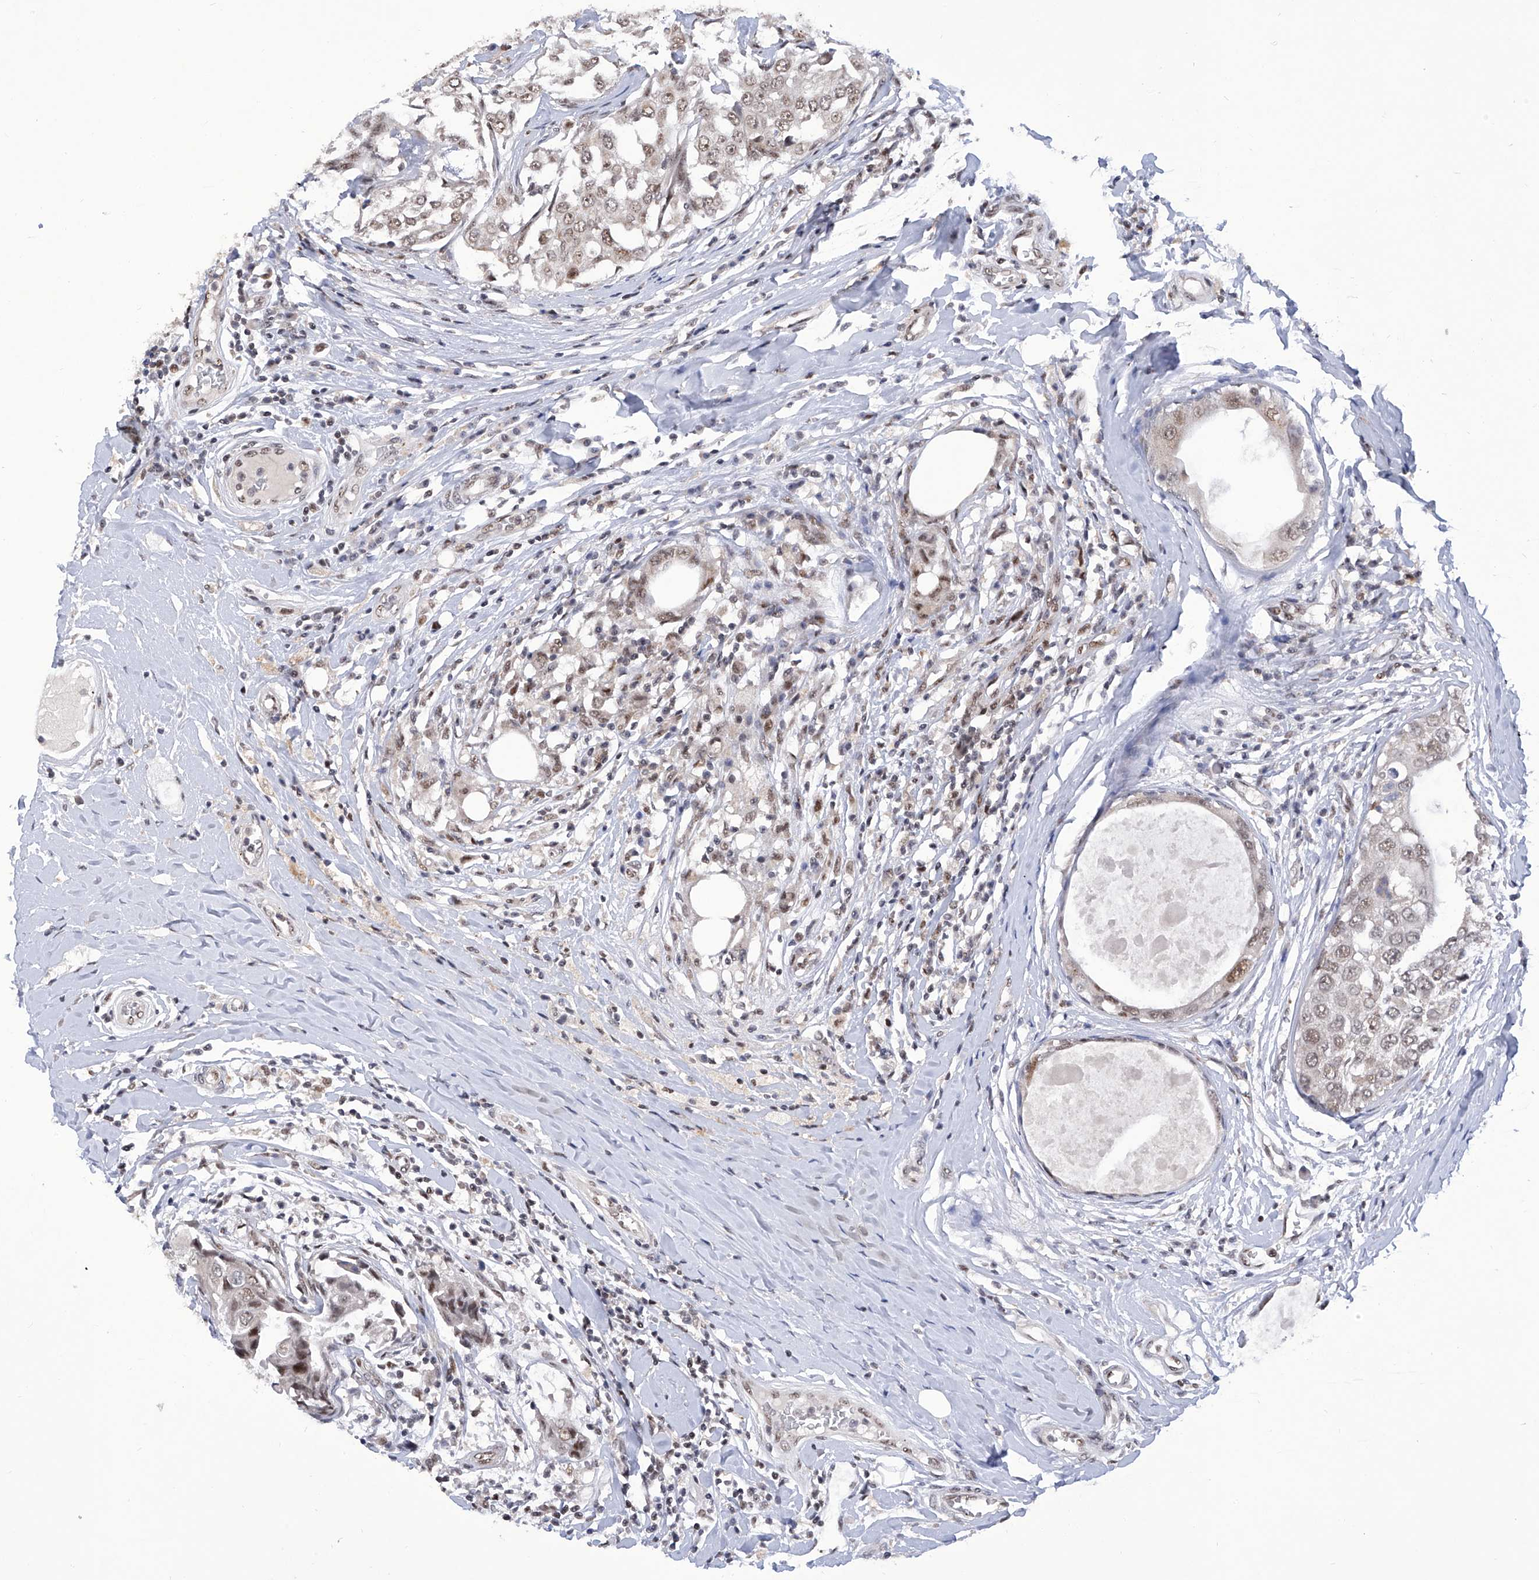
{"staining": {"intensity": "weak", "quantity": ">75%", "location": "nuclear"}, "tissue": "breast cancer", "cell_type": "Tumor cells", "image_type": "cancer", "snomed": [{"axis": "morphology", "description": "Duct carcinoma"}, {"axis": "topography", "description": "Breast"}], "caption": "Brown immunohistochemical staining in human breast cancer (invasive ductal carcinoma) displays weak nuclear positivity in approximately >75% of tumor cells.", "gene": "RAD54L", "patient": {"sex": "female", "age": 27}}